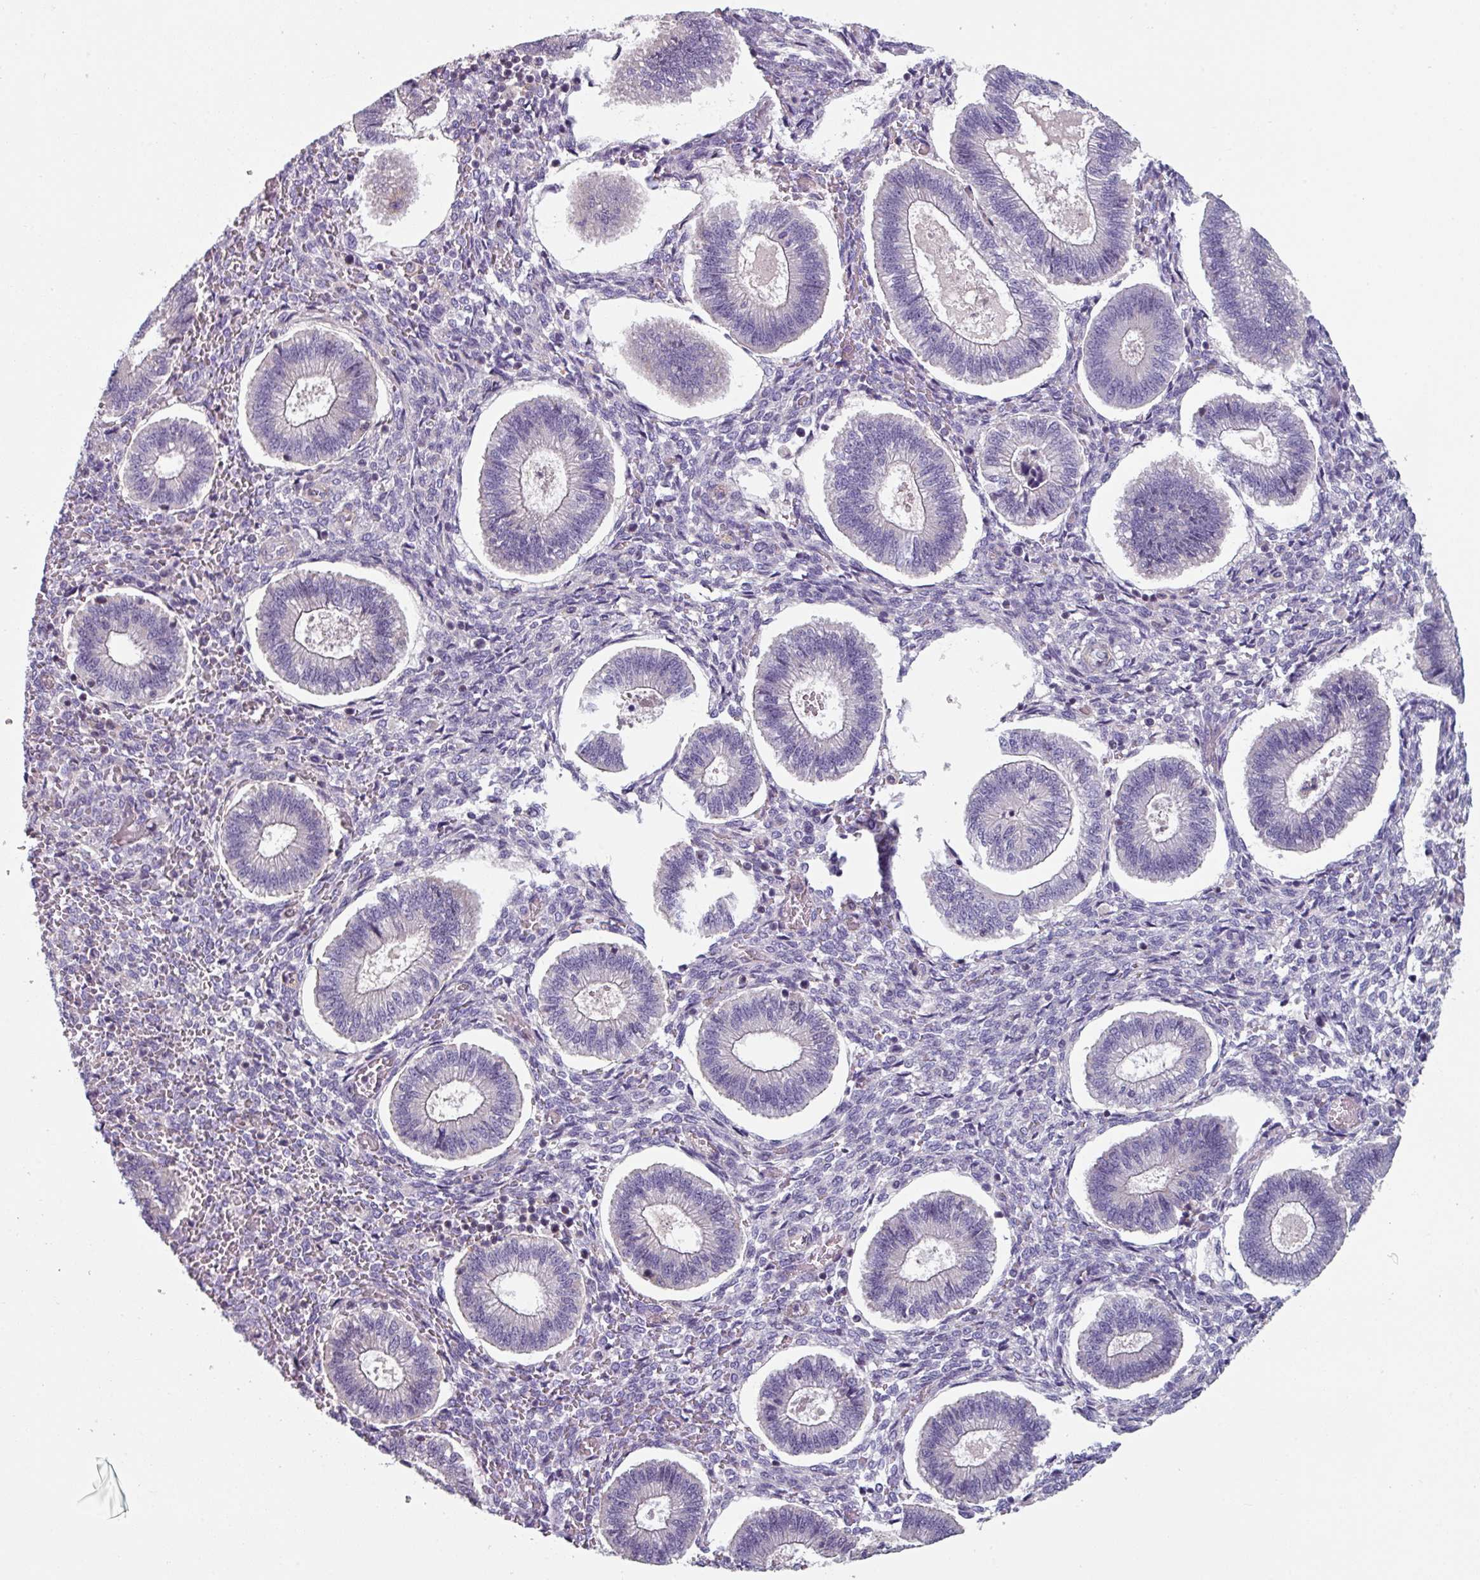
{"staining": {"intensity": "negative", "quantity": "none", "location": "none"}, "tissue": "endometrium", "cell_type": "Cells in endometrial stroma", "image_type": "normal", "snomed": [{"axis": "morphology", "description": "Normal tissue, NOS"}, {"axis": "topography", "description": "Endometrium"}], "caption": "An immunohistochemistry histopathology image of unremarkable endometrium is shown. There is no staining in cells in endometrial stroma of endometrium. (DAB (3,3'-diaminobenzidine) immunohistochemistry visualized using brightfield microscopy, high magnification).", "gene": "TMEM132A", "patient": {"sex": "female", "age": 25}}